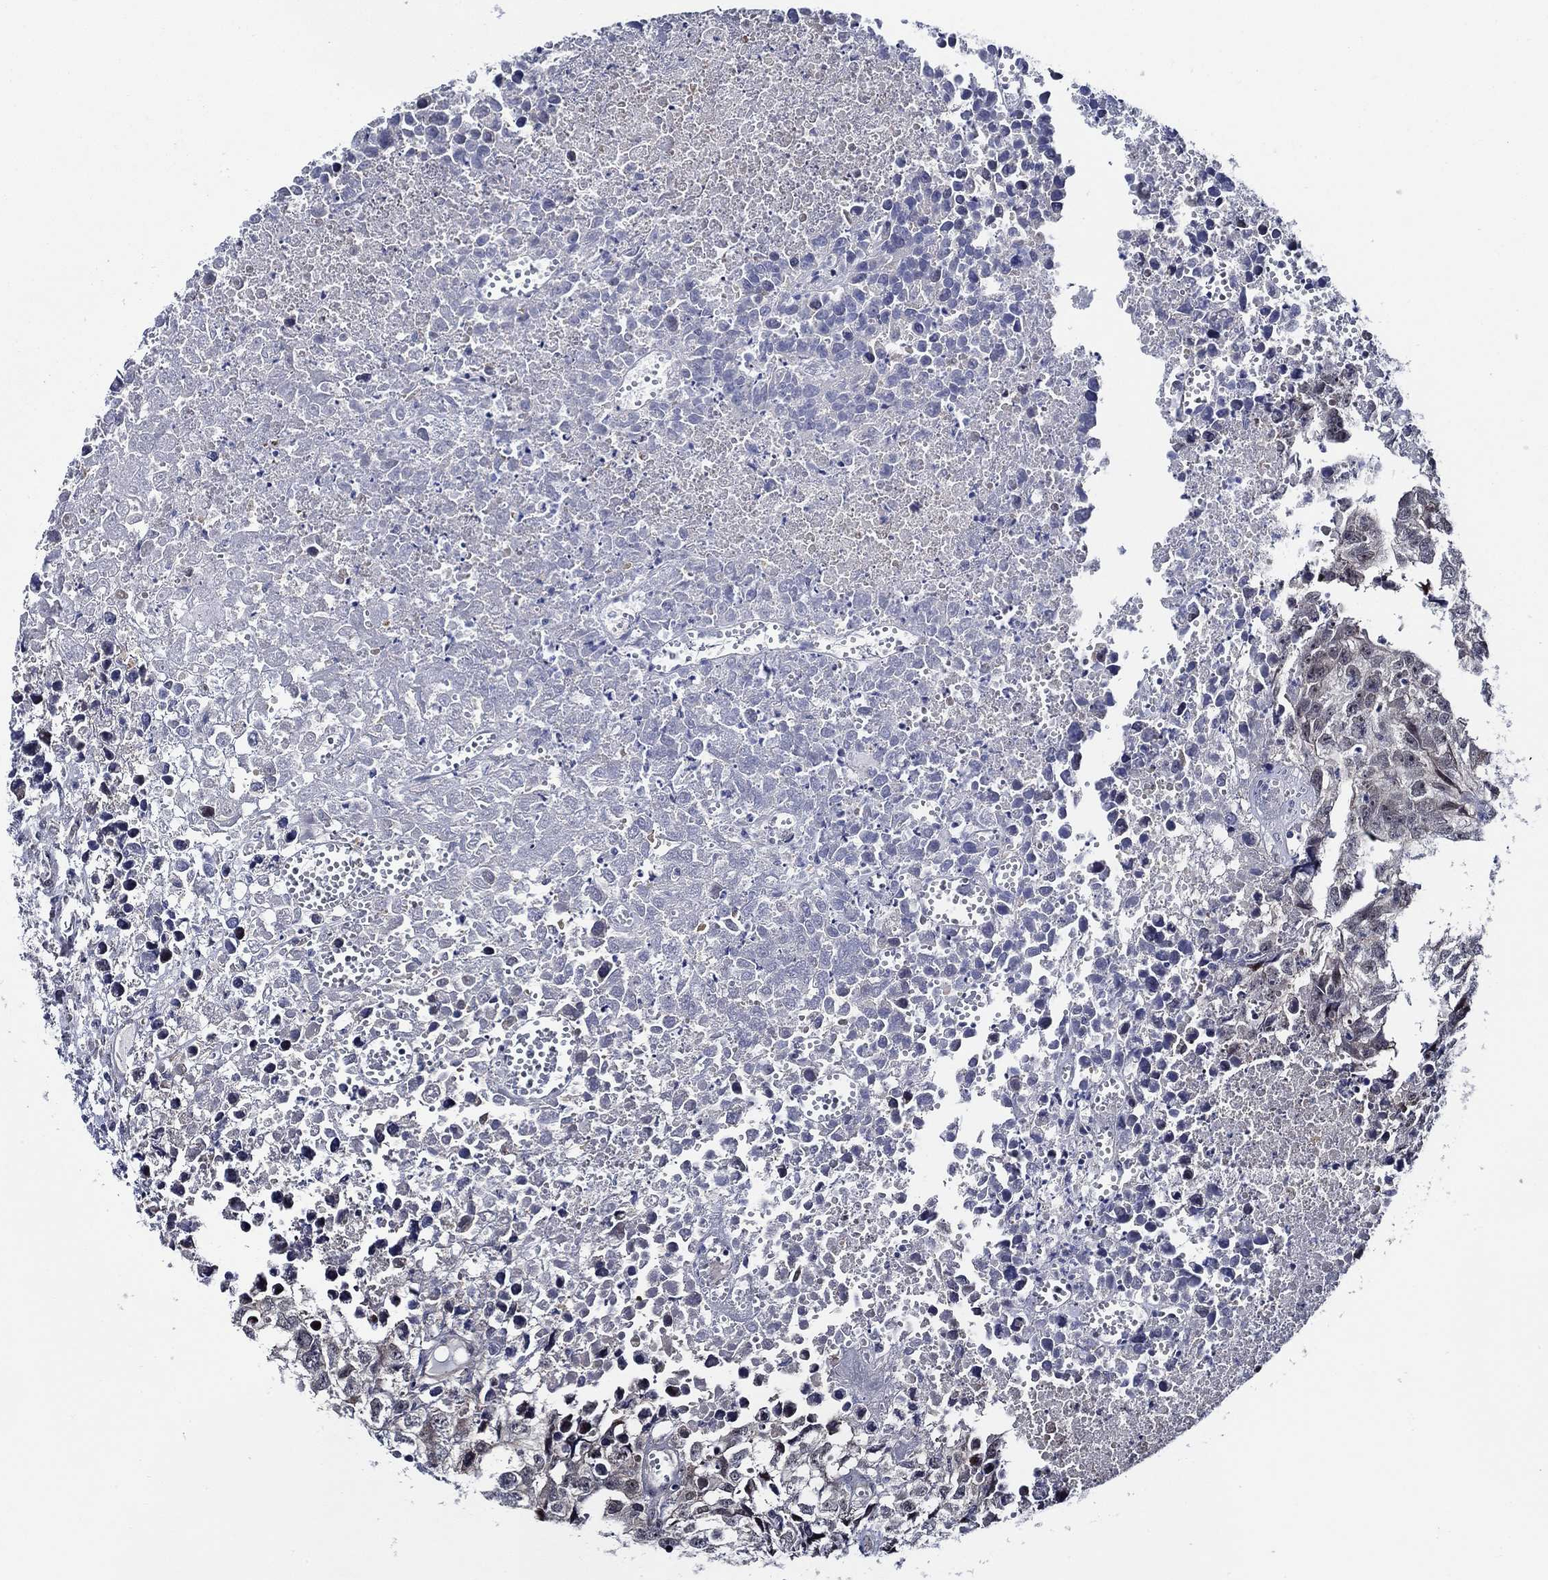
{"staining": {"intensity": "negative", "quantity": "none", "location": "none"}, "tissue": "testis cancer", "cell_type": "Tumor cells", "image_type": "cancer", "snomed": [{"axis": "morphology", "description": "Carcinoma, Embryonal, NOS"}, {"axis": "morphology", "description": "Teratoma, malignant, NOS"}, {"axis": "topography", "description": "Testis"}], "caption": "Embryonal carcinoma (testis) was stained to show a protein in brown. There is no significant expression in tumor cells. The staining is performed using DAB (3,3'-diaminobenzidine) brown chromogen with nuclei counter-stained in using hematoxylin.", "gene": "C8orf48", "patient": {"sex": "male", "age": 44}}